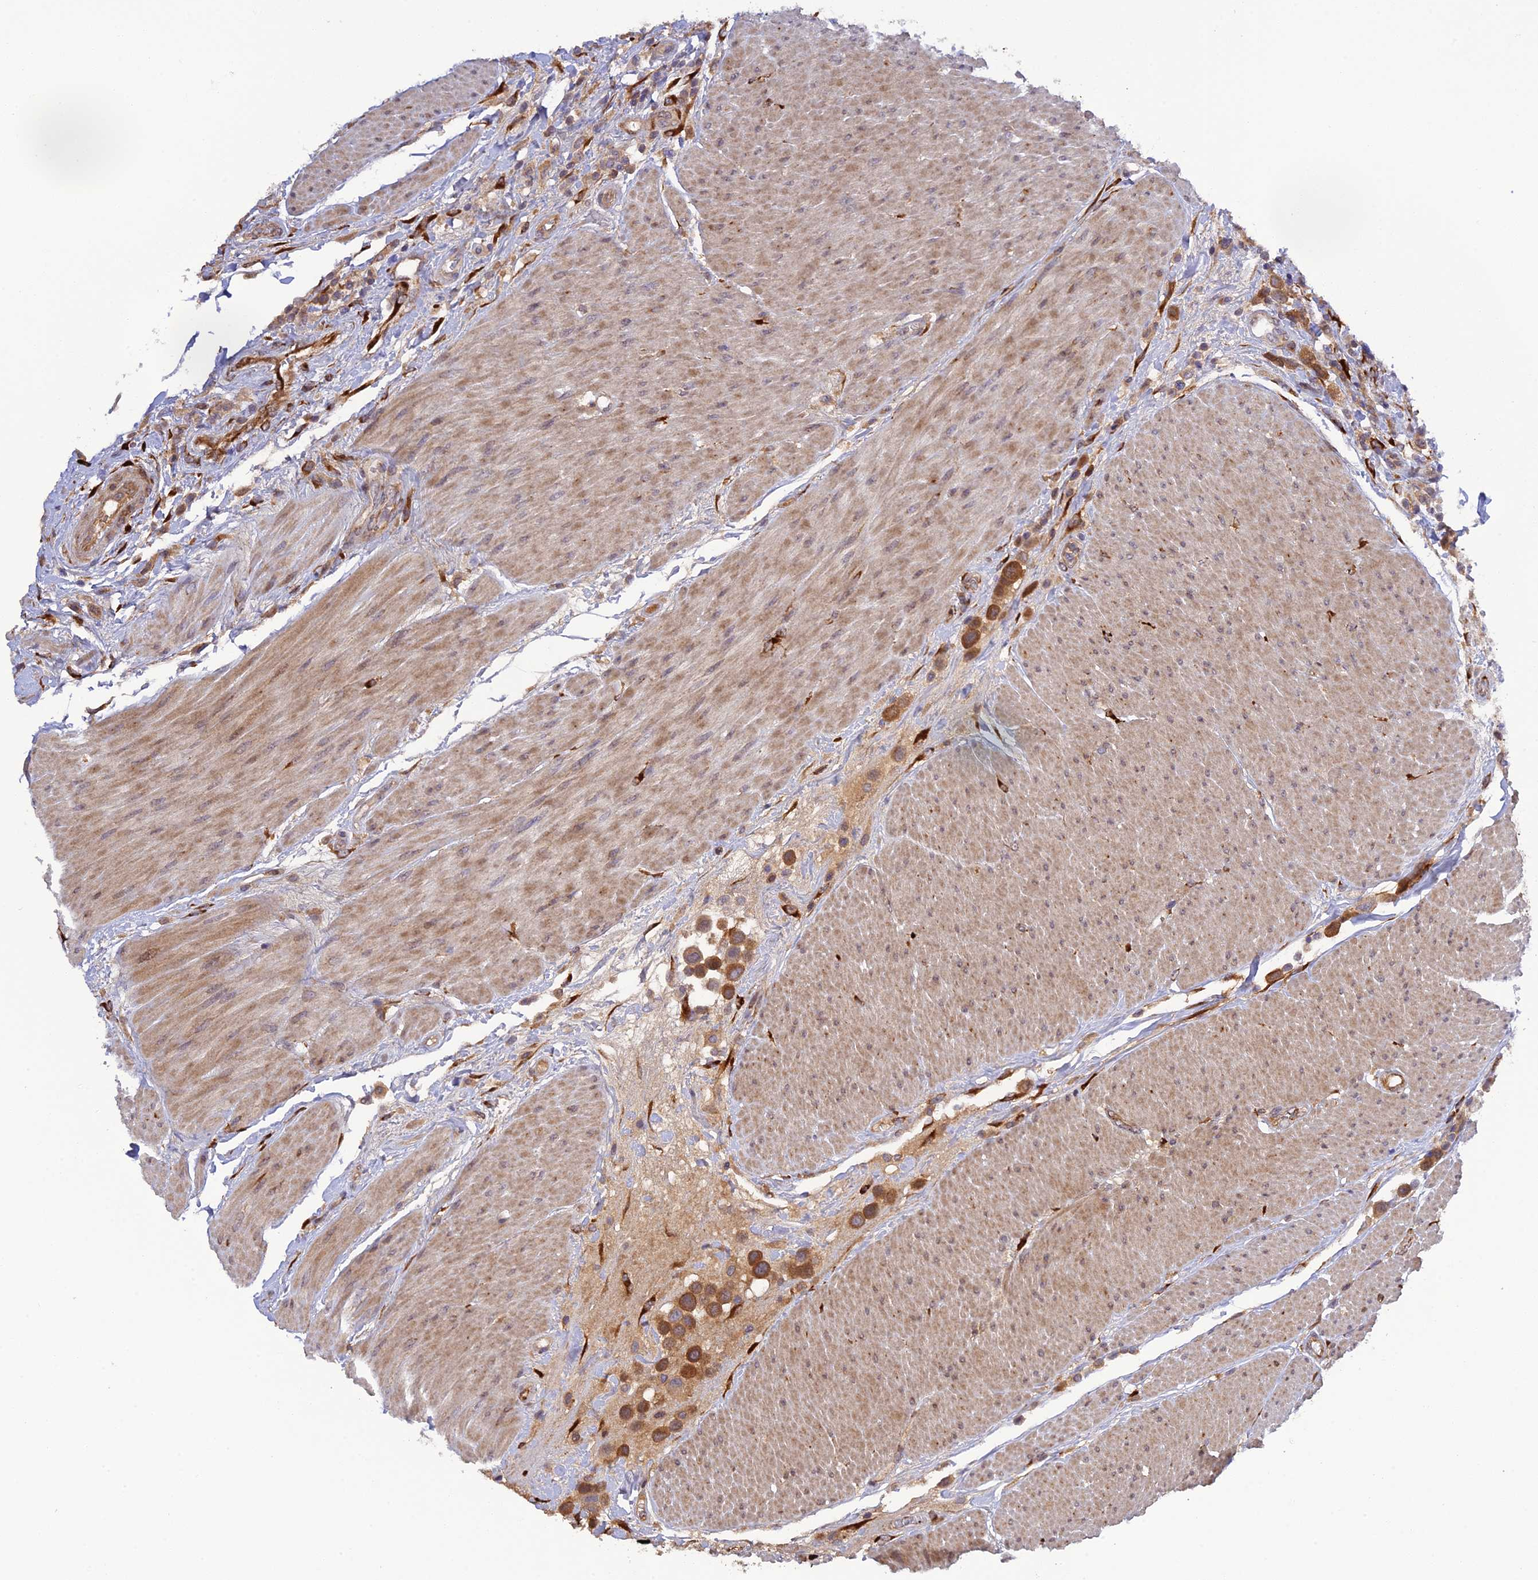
{"staining": {"intensity": "moderate", "quantity": ">75%", "location": "cytoplasmic/membranous"}, "tissue": "urothelial cancer", "cell_type": "Tumor cells", "image_type": "cancer", "snomed": [{"axis": "morphology", "description": "Urothelial carcinoma, High grade"}, {"axis": "topography", "description": "Urinary bladder"}], "caption": "A photomicrograph of human urothelial cancer stained for a protein shows moderate cytoplasmic/membranous brown staining in tumor cells.", "gene": "P3H3", "patient": {"sex": "male", "age": 50}}